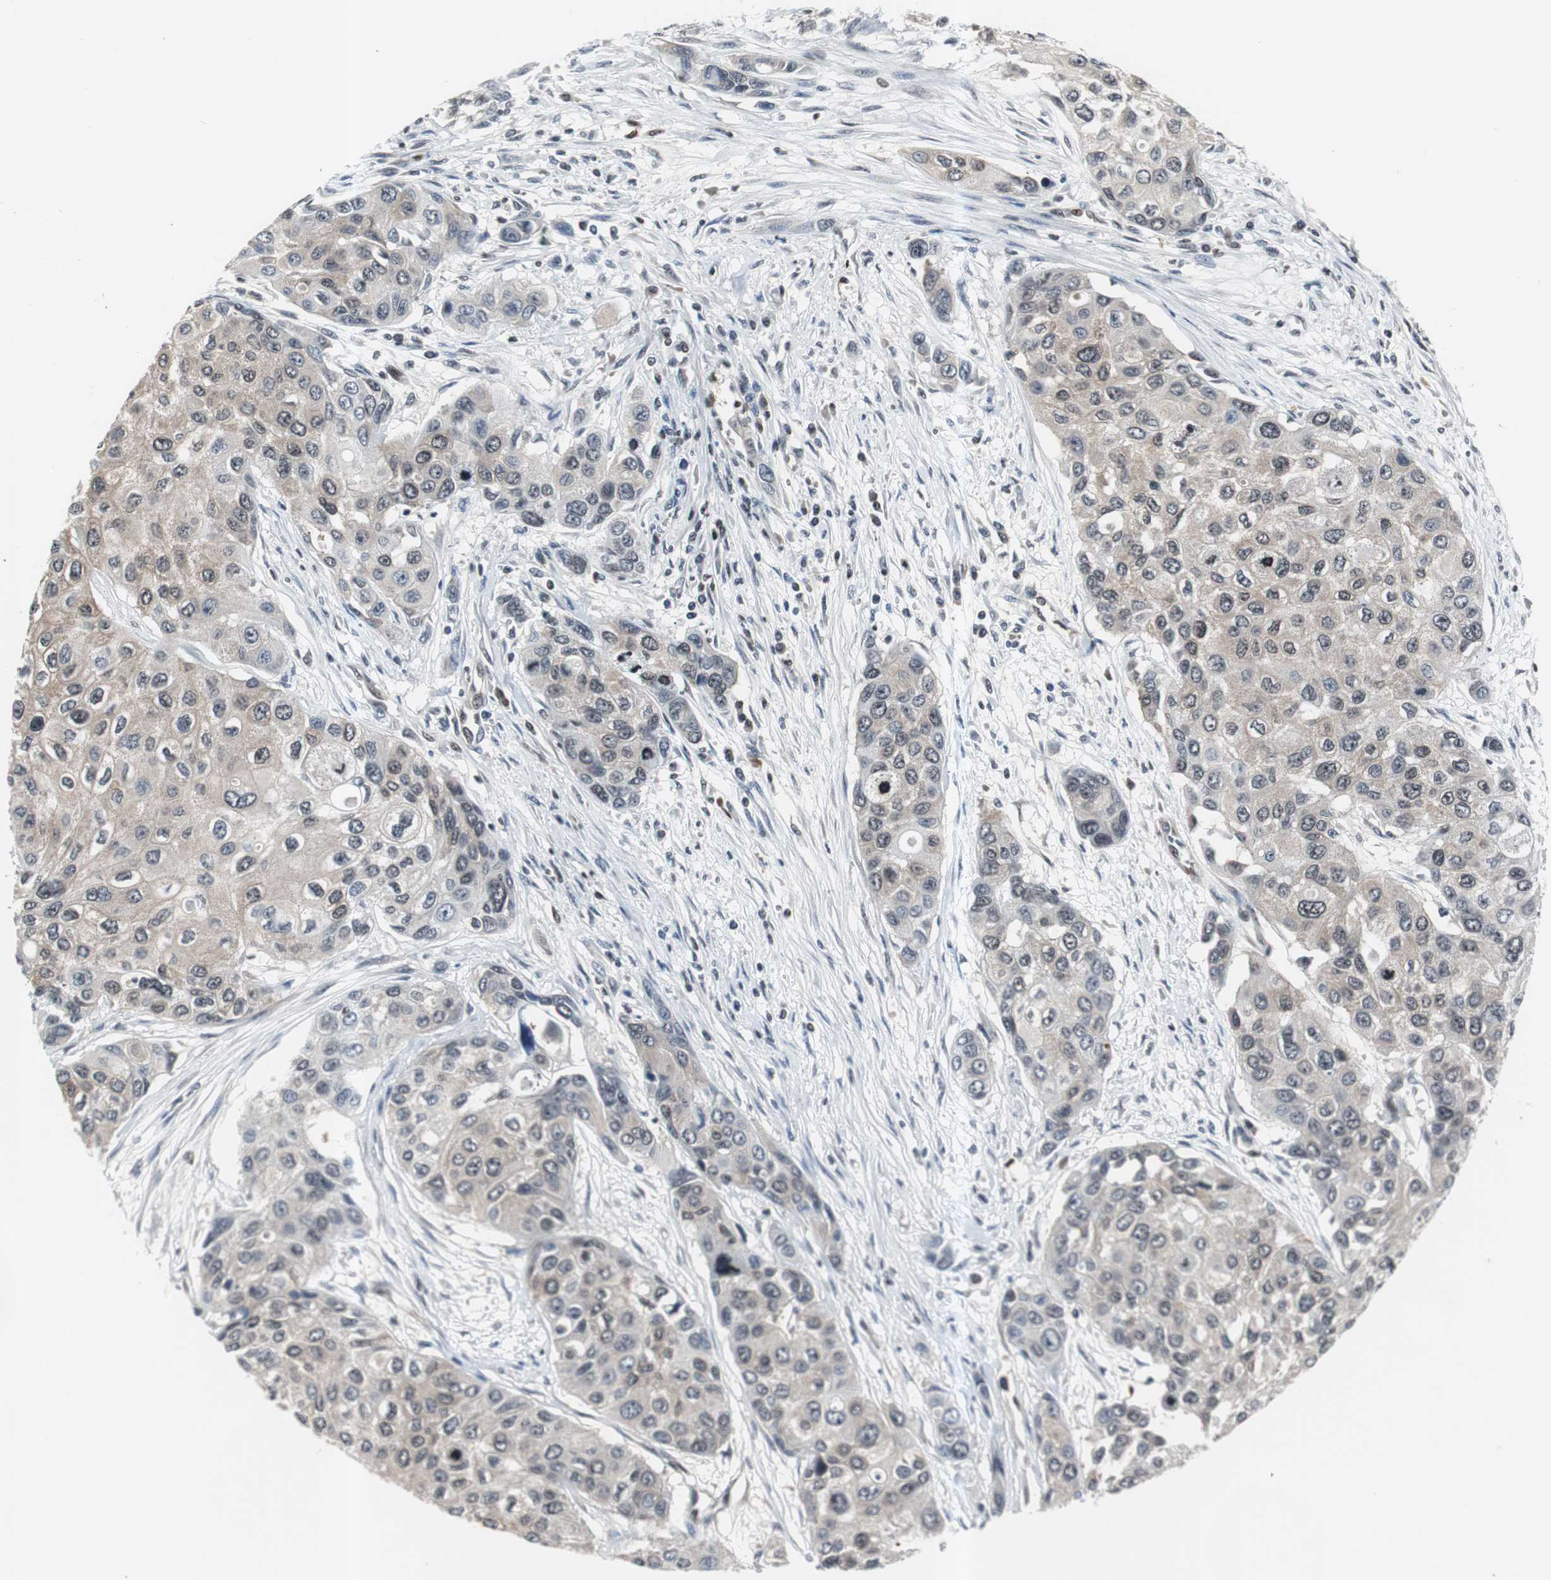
{"staining": {"intensity": "negative", "quantity": "none", "location": "none"}, "tissue": "urothelial cancer", "cell_type": "Tumor cells", "image_type": "cancer", "snomed": [{"axis": "morphology", "description": "Urothelial carcinoma, High grade"}, {"axis": "topography", "description": "Urinary bladder"}], "caption": "IHC of human urothelial cancer displays no expression in tumor cells.", "gene": "SMAD1", "patient": {"sex": "female", "age": 56}}